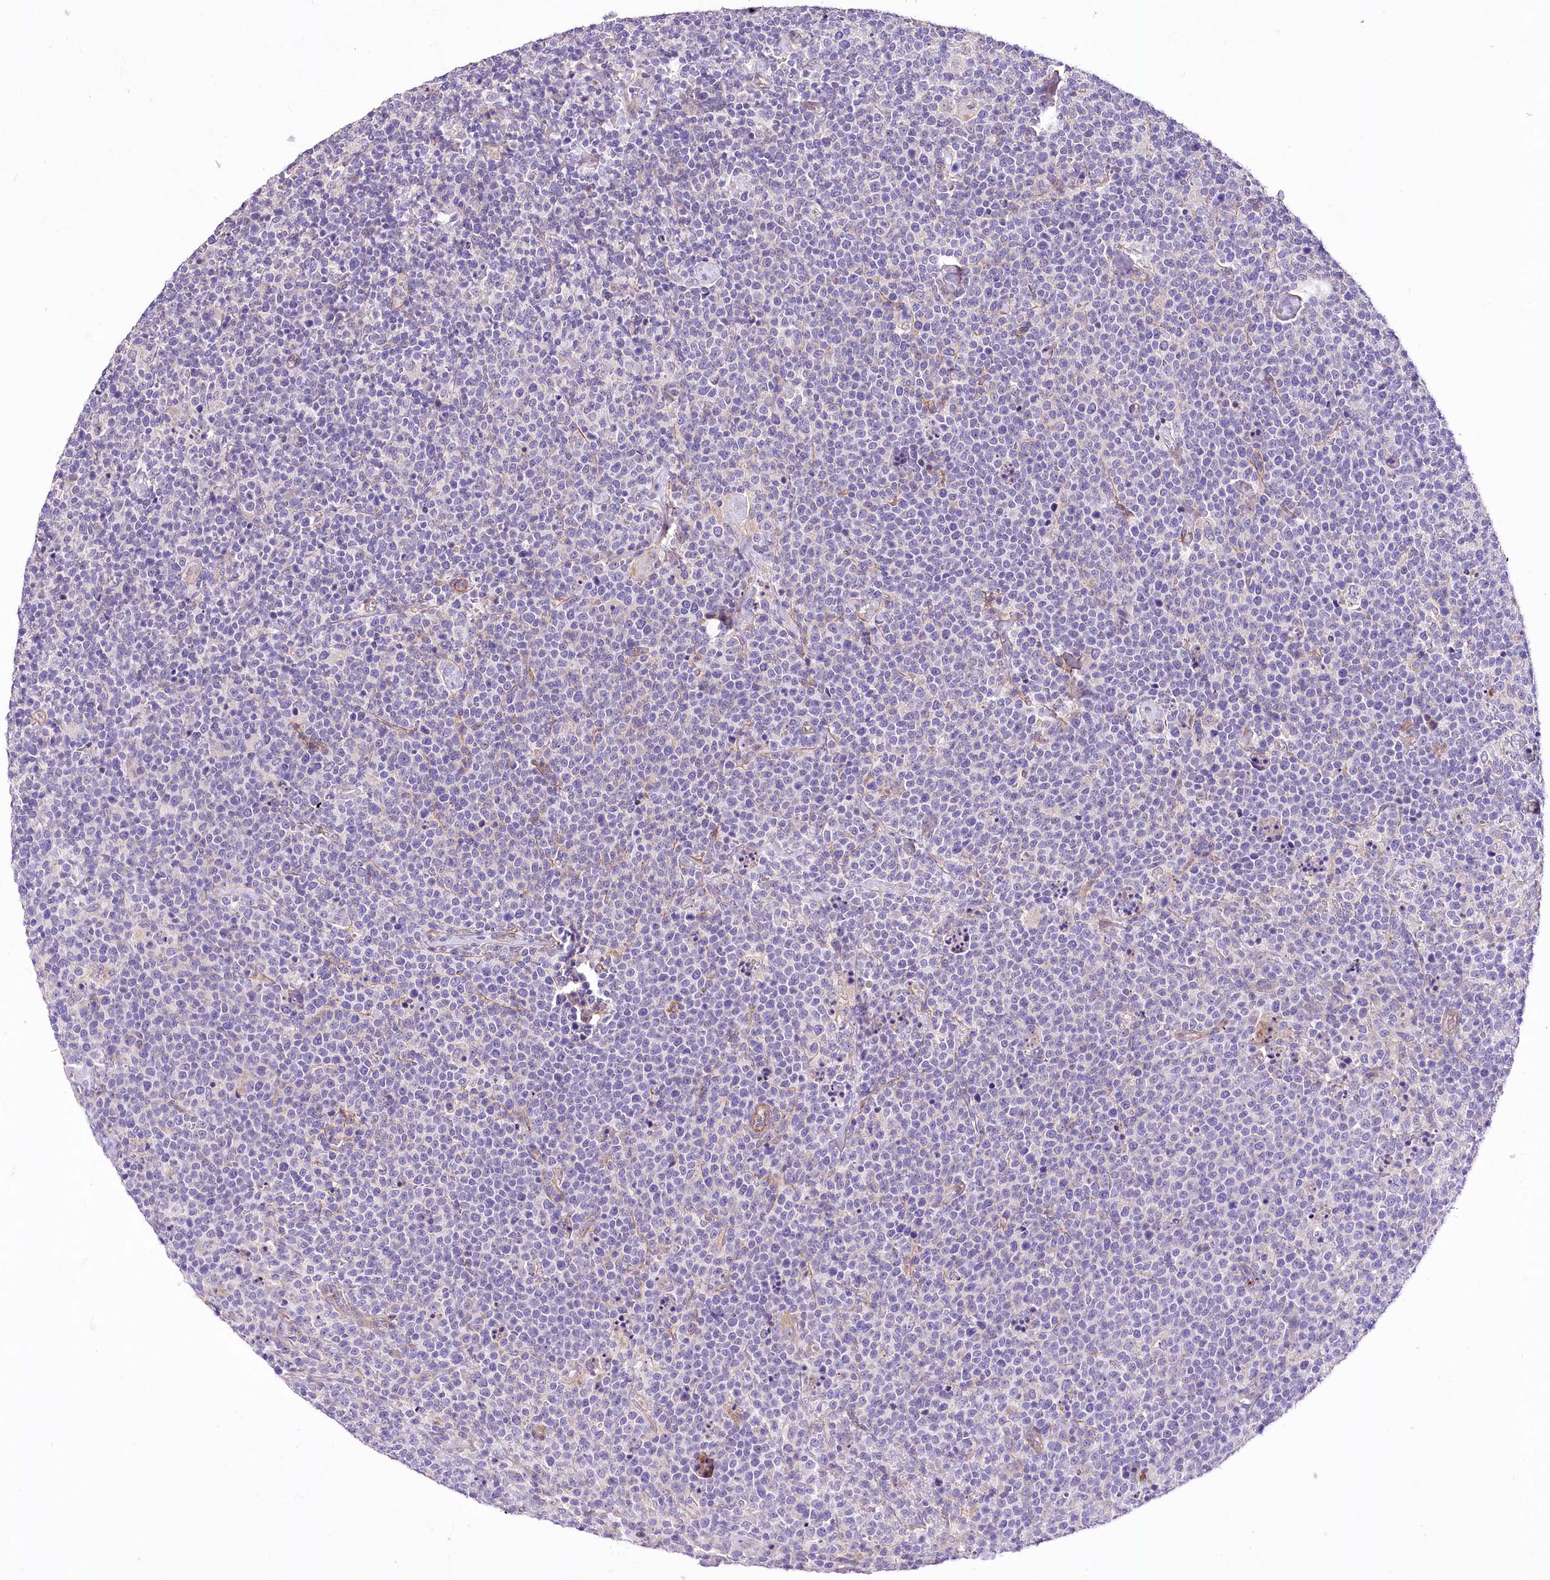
{"staining": {"intensity": "negative", "quantity": "none", "location": "none"}, "tissue": "lymphoma", "cell_type": "Tumor cells", "image_type": "cancer", "snomed": [{"axis": "morphology", "description": "Malignant lymphoma, non-Hodgkin's type, High grade"}, {"axis": "topography", "description": "Lymph node"}], "caption": "DAB immunohistochemical staining of lymphoma reveals no significant expression in tumor cells.", "gene": "RDH16", "patient": {"sex": "male", "age": 61}}